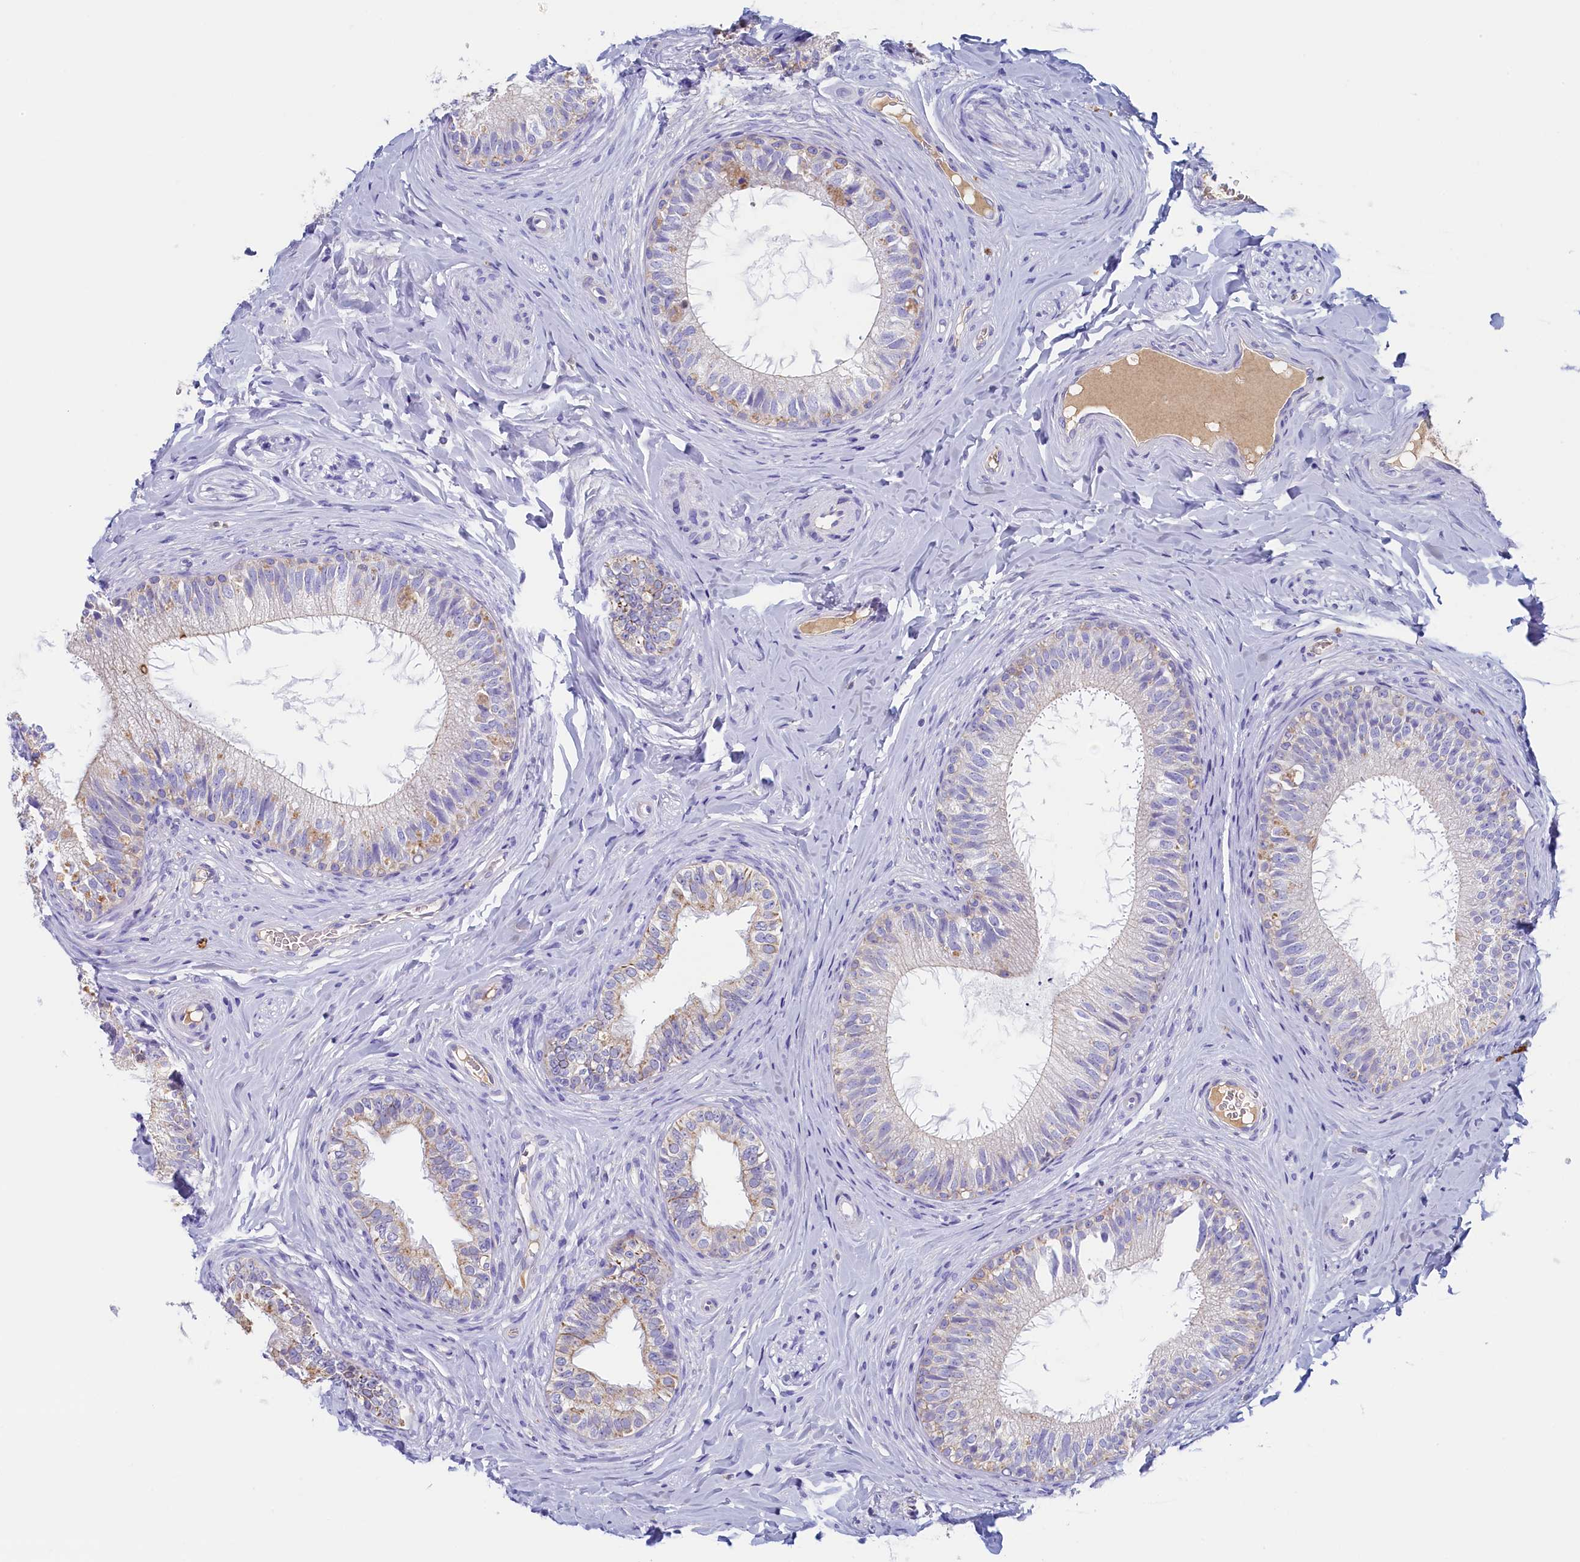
{"staining": {"intensity": "weak", "quantity": "<25%", "location": "cytoplasmic/membranous"}, "tissue": "epididymis", "cell_type": "Glandular cells", "image_type": "normal", "snomed": [{"axis": "morphology", "description": "Normal tissue, NOS"}, {"axis": "topography", "description": "Epididymis"}], "caption": "The micrograph shows no significant staining in glandular cells of epididymis. The staining was performed using DAB to visualize the protein expression in brown, while the nuclei were stained in blue with hematoxylin (Magnification: 20x).", "gene": "GUCA1C", "patient": {"sex": "male", "age": 34}}